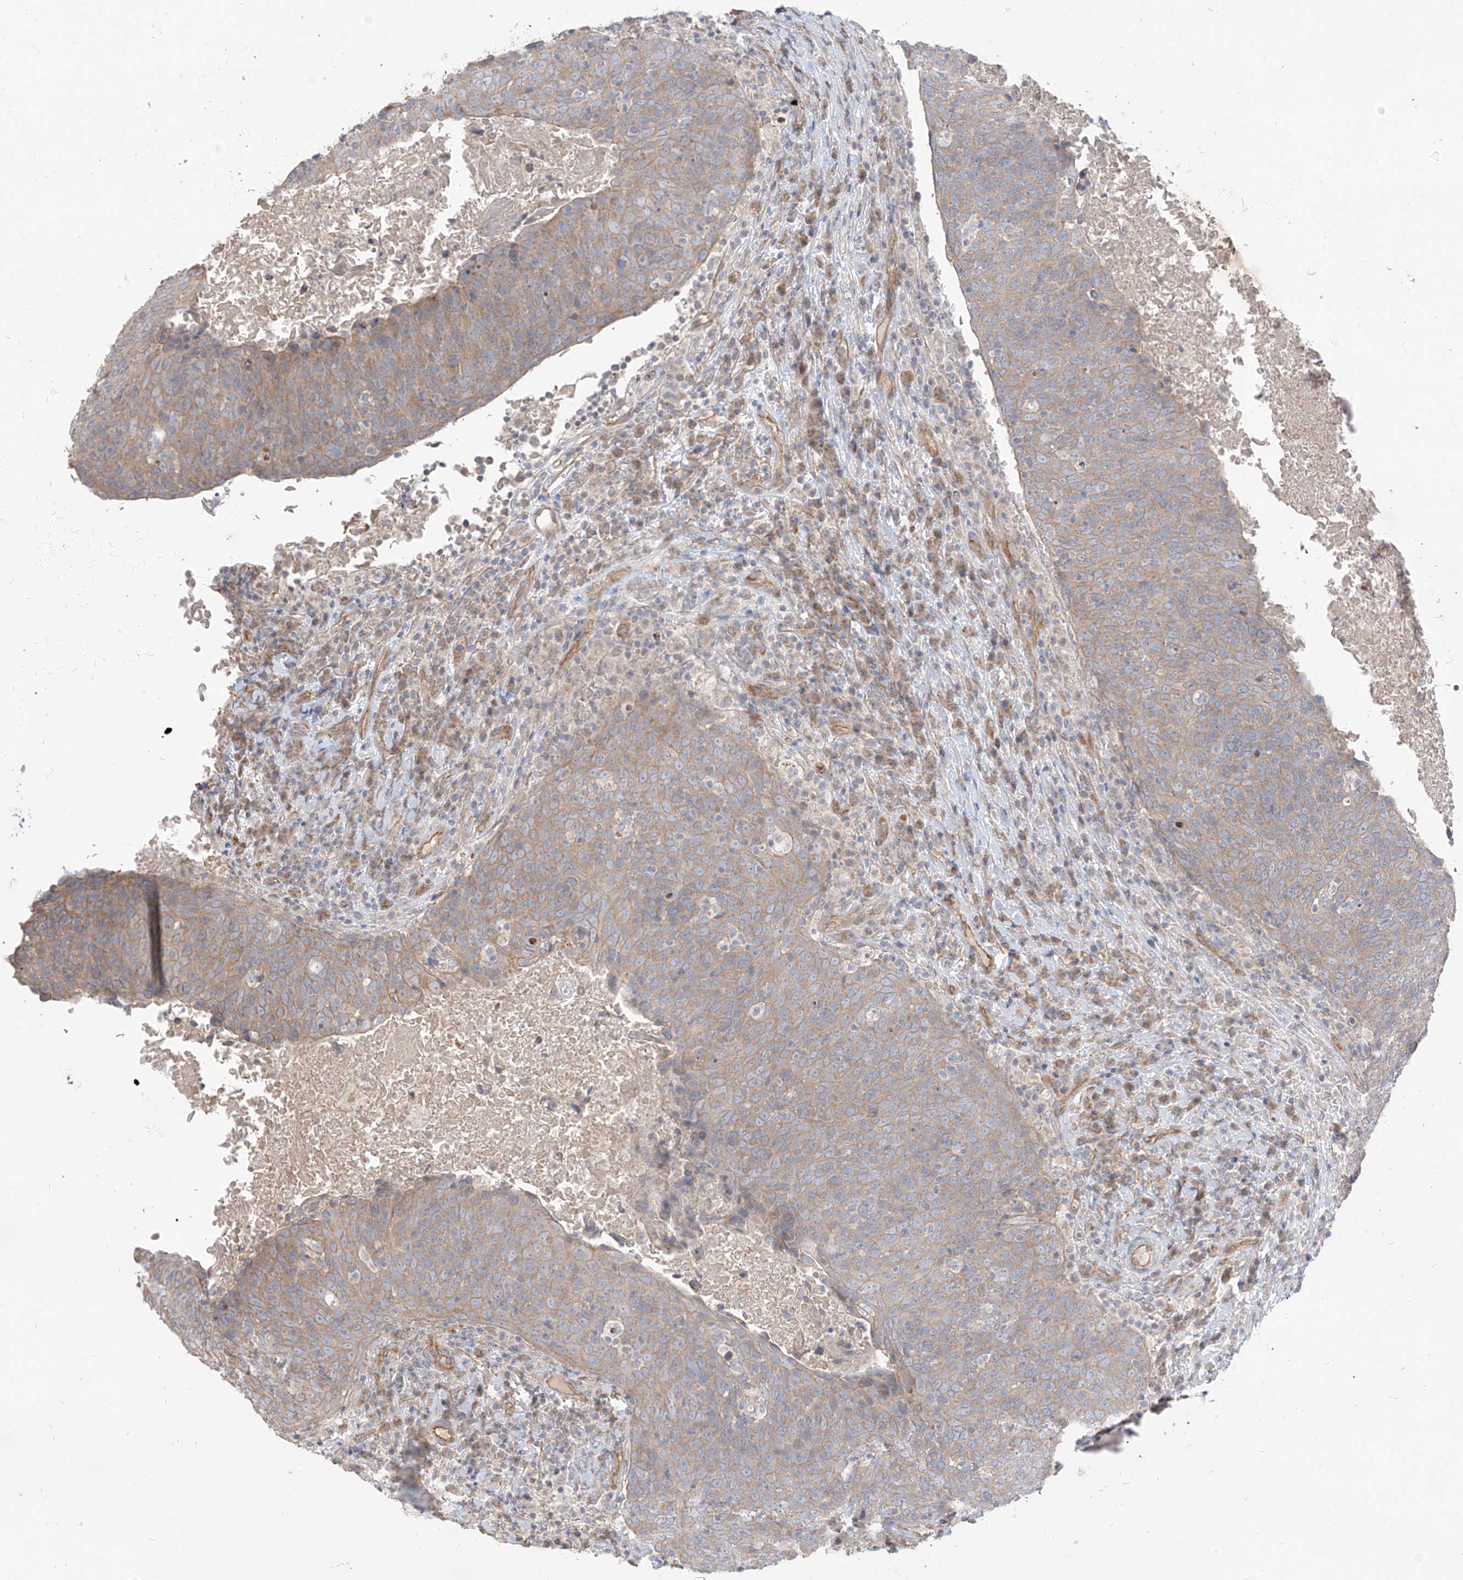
{"staining": {"intensity": "weak", "quantity": "<25%", "location": "cytoplasmic/membranous"}, "tissue": "head and neck cancer", "cell_type": "Tumor cells", "image_type": "cancer", "snomed": [{"axis": "morphology", "description": "Squamous cell carcinoma, NOS"}, {"axis": "morphology", "description": "Squamous cell carcinoma, metastatic, NOS"}, {"axis": "topography", "description": "Lymph node"}, {"axis": "topography", "description": "Head-Neck"}], "caption": "DAB (3,3'-diaminobenzidine) immunohistochemical staining of human head and neck cancer (squamous cell carcinoma) demonstrates no significant positivity in tumor cells.", "gene": "EPHX4", "patient": {"sex": "male", "age": 62}}